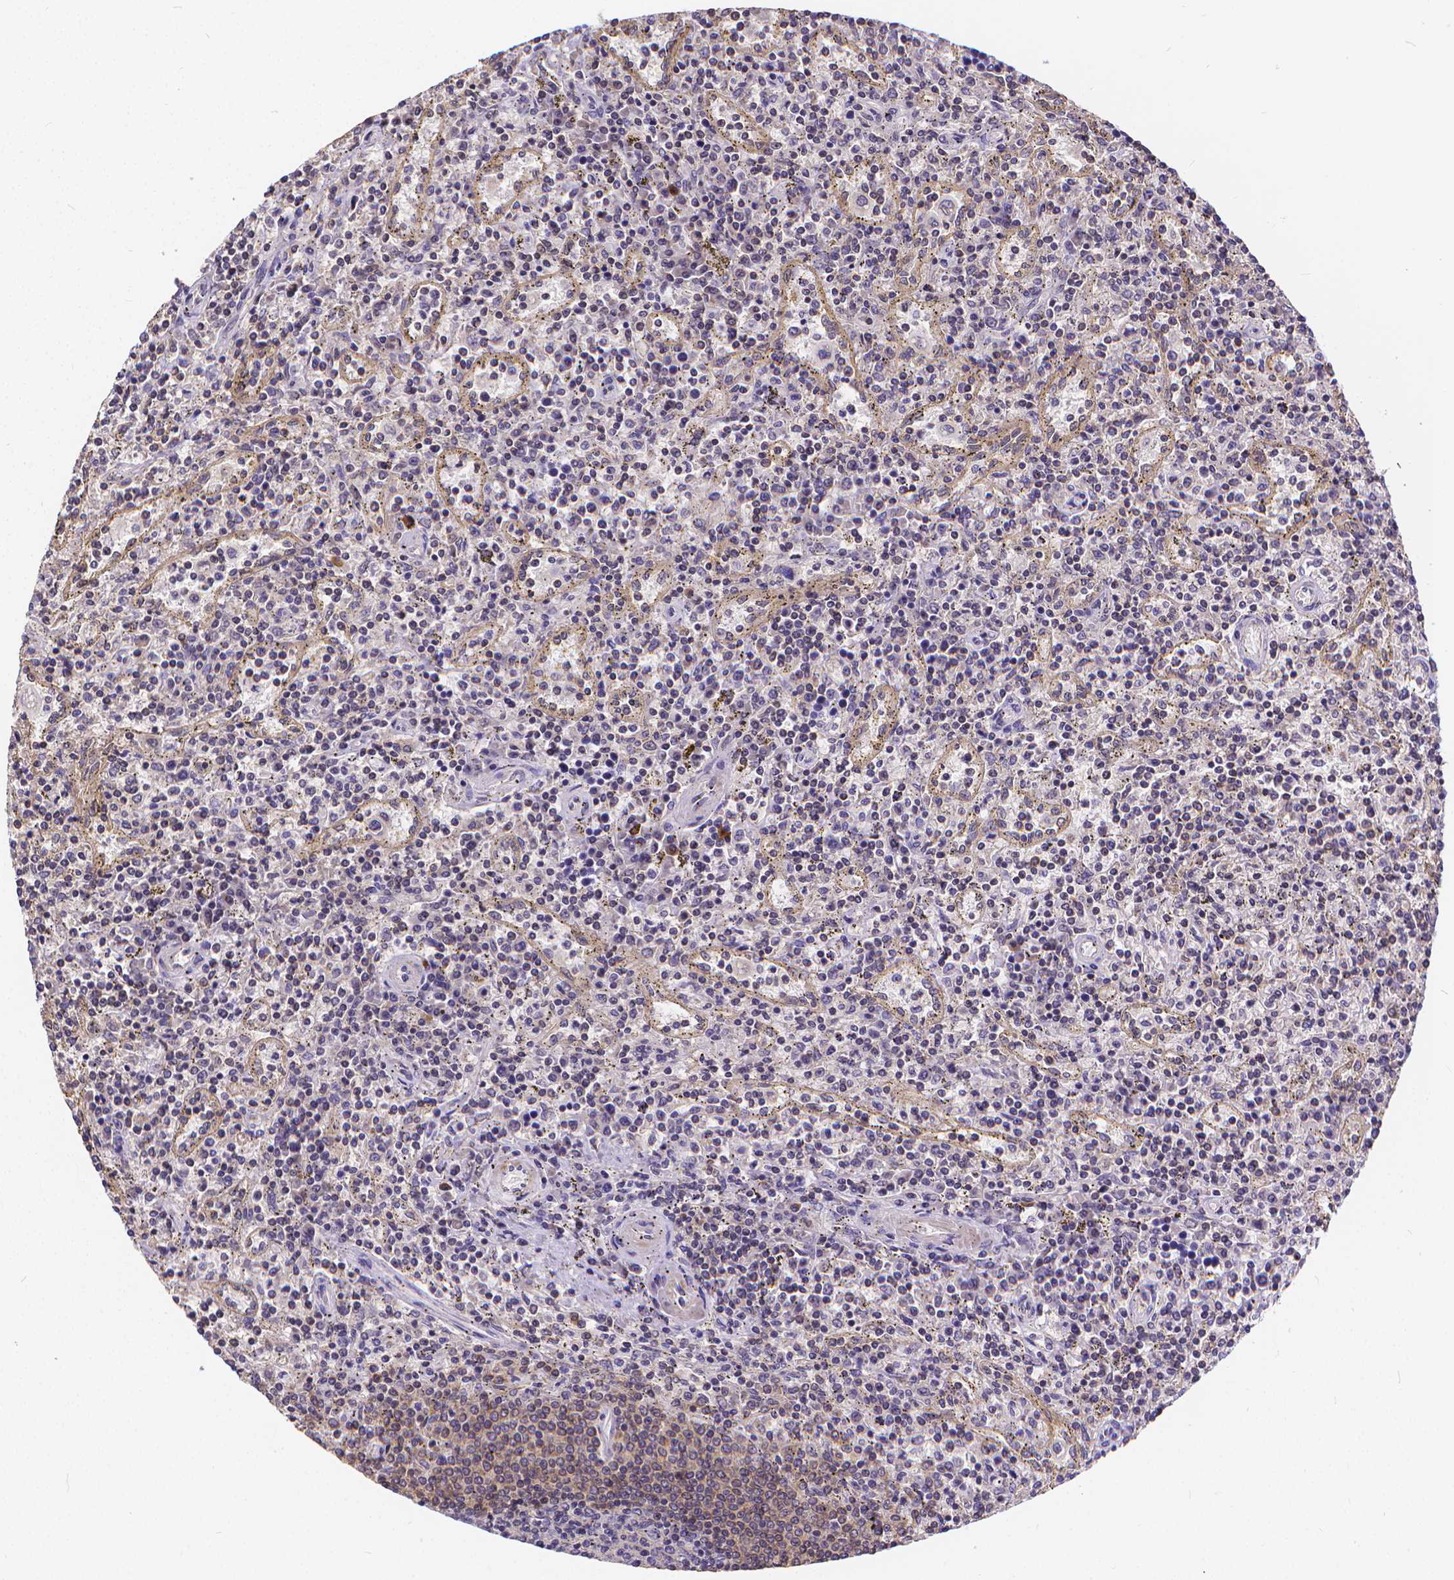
{"staining": {"intensity": "negative", "quantity": "none", "location": "none"}, "tissue": "lymphoma", "cell_type": "Tumor cells", "image_type": "cancer", "snomed": [{"axis": "morphology", "description": "Malignant lymphoma, non-Hodgkin's type, Low grade"}, {"axis": "topography", "description": "Spleen"}], "caption": "High magnification brightfield microscopy of lymphoma stained with DAB (3,3'-diaminobenzidine) (brown) and counterstained with hematoxylin (blue): tumor cells show no significant positivity.", "gene": "GLRB", "patient": {"sex": "male", "age": 62}}